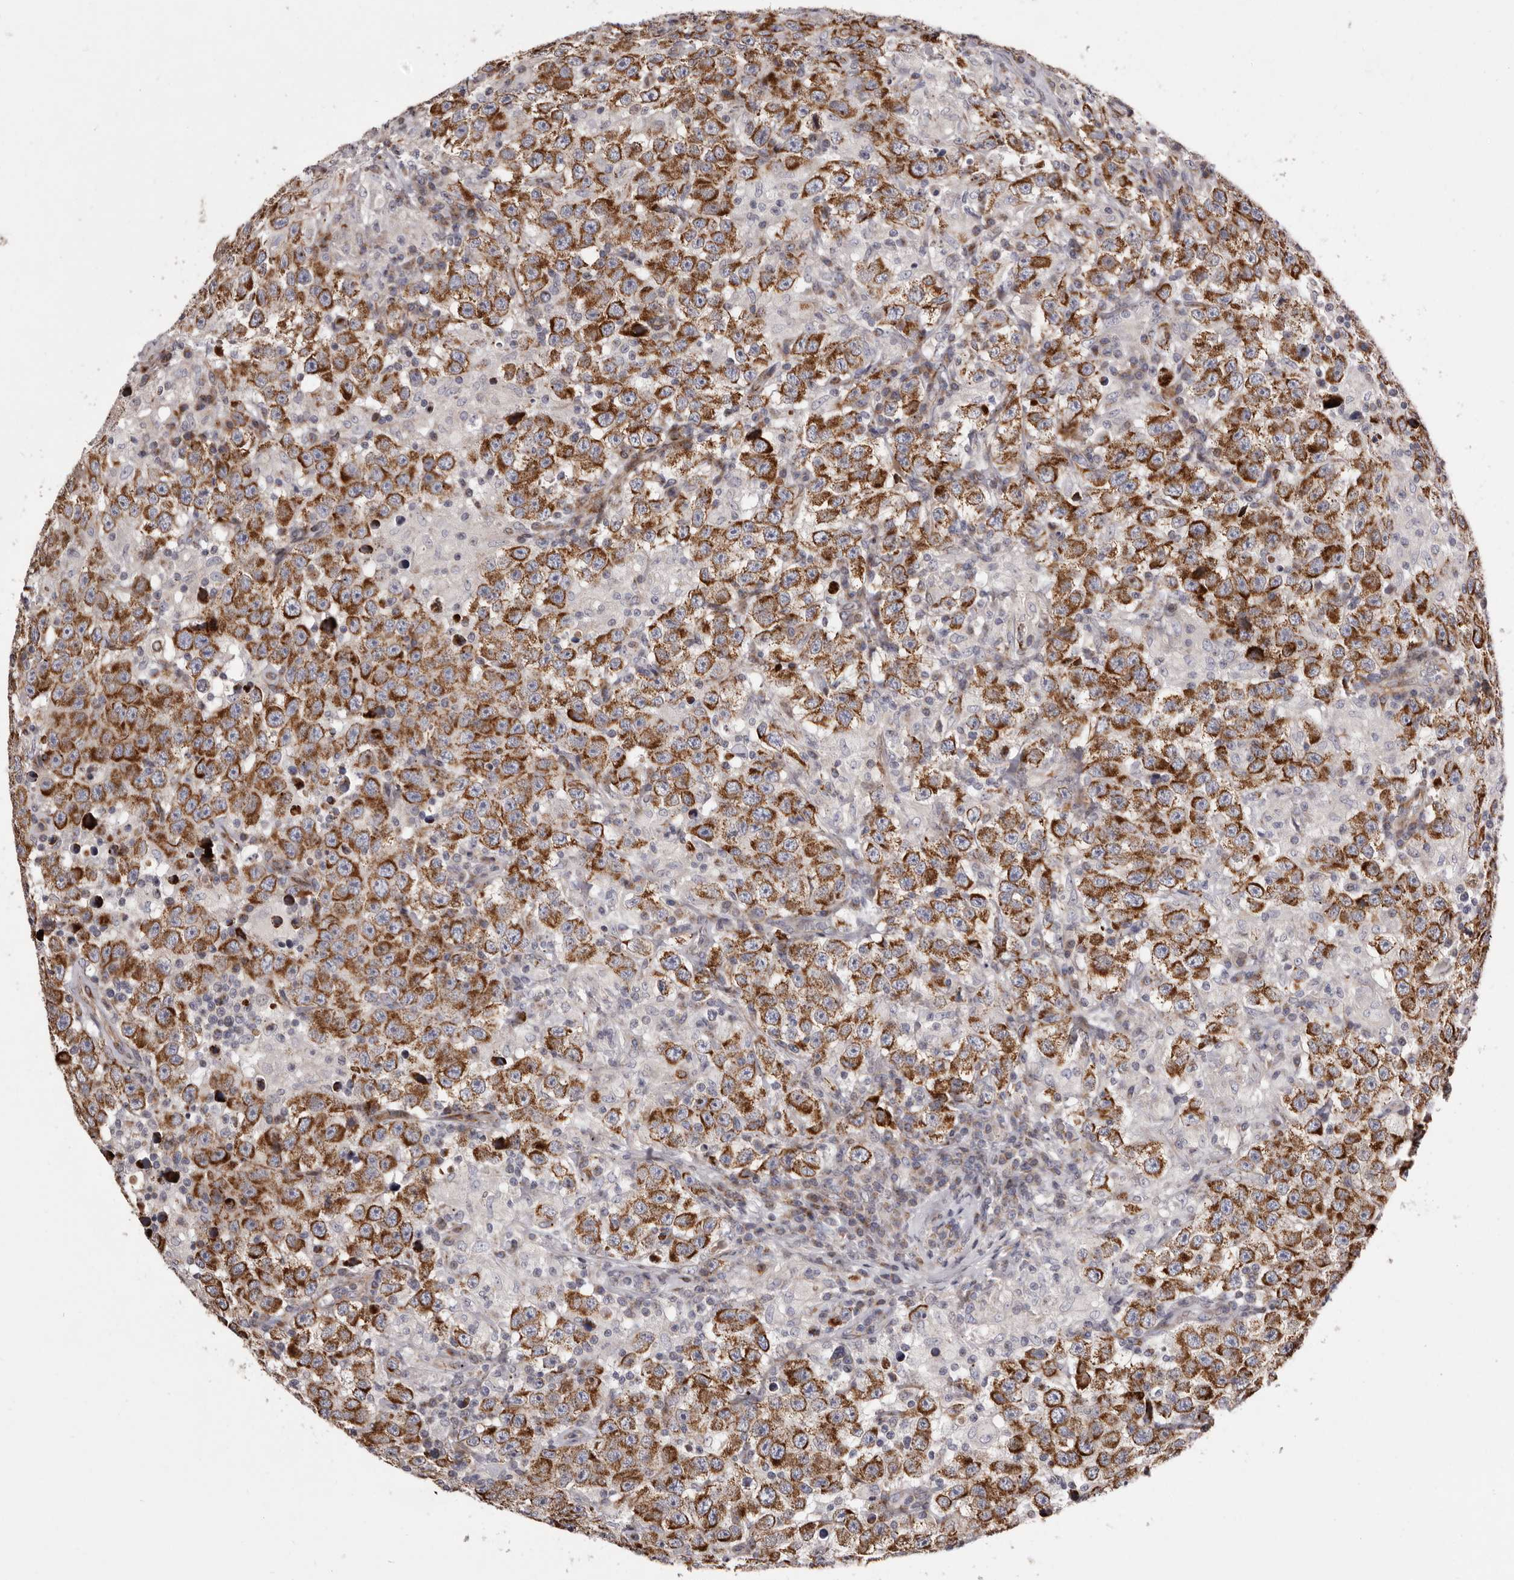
{"staining": {"intensity": "strong", "quantity": ">75%", "location": "cytoplasmic/membranous"}, "tissue": "testis cancer", "cell_type": "Tumor cells", "image_type": "cancer", "snomed": [{"axis": "morphology", "description": "Seminoma, NOS"}, {"axis": "topography", "description": "Testis"}], "caption": "Seminoma (testis) stained with a brown dye displays strong cytoplasmic/membranous positive positivity in approximately >75% of tumor cells.", "gene": "TIMM17B", "patient": {"sex": "male", "age": 41}}